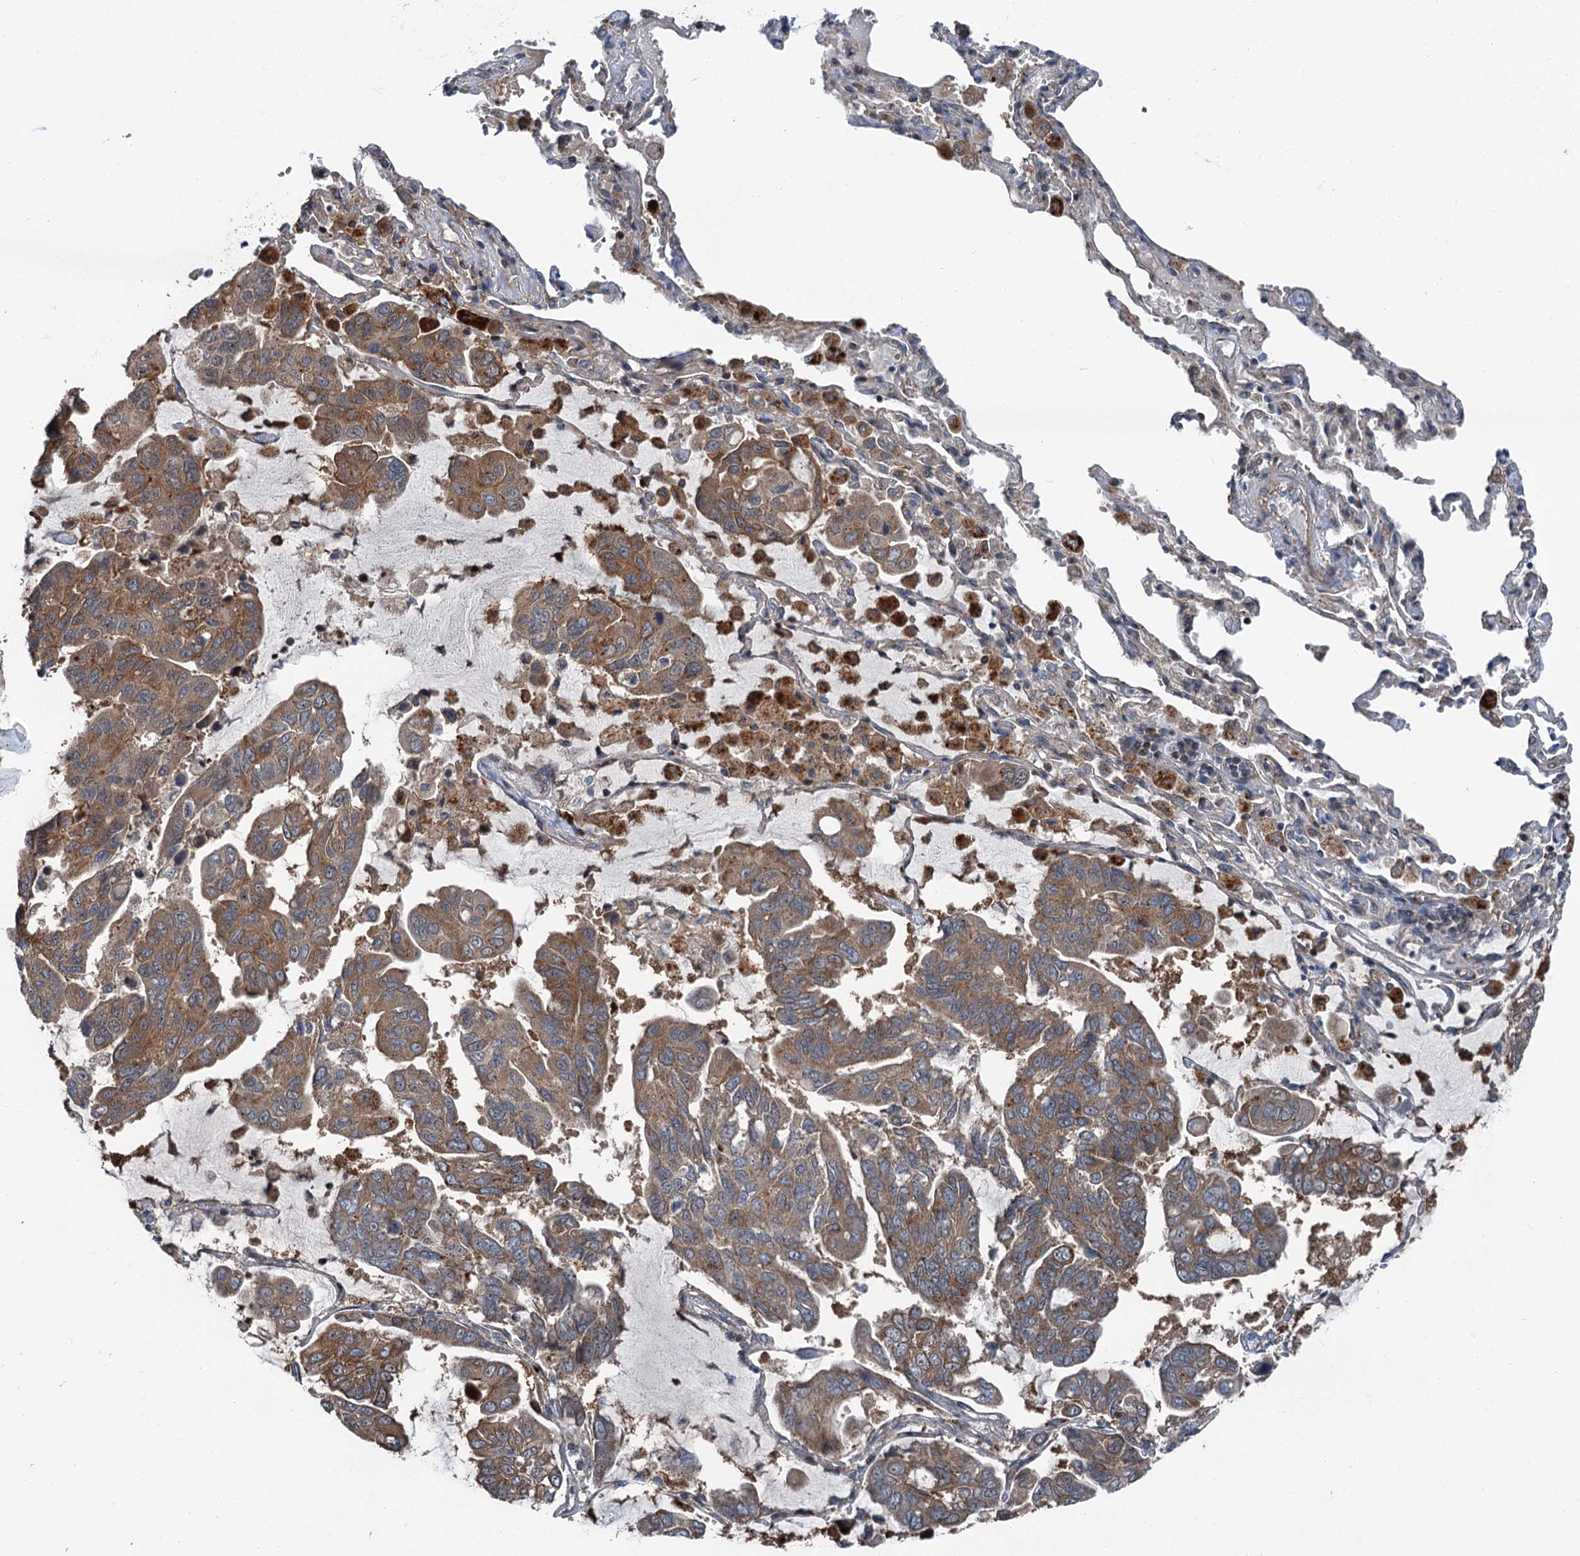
{"staining": {"intensity": "moderate", "quantity": ">75%", "location": "cytoplasmic/membranous"}, "tissue": "lung cancer", "cell_type": "Tumor cells", "image_type": "cancer", "snomed": [{"axis": "morphology", "description": "Adenocarcinoma, NOS"}, {"axis": "topography", "description": "Lung"}], "caption": "An immunohistochemistry (IHC) micrograph of tumor tissue is shown. Protein staining in brown highlights moderate cytoplasmic/membranous positivity in adenocarcinoma (lung) within tumor cells. (DAB IHC with brightfield microscopy, high magnification).", "gene": "POLR1D", "patient": {"sex": "male", "age": 64}}